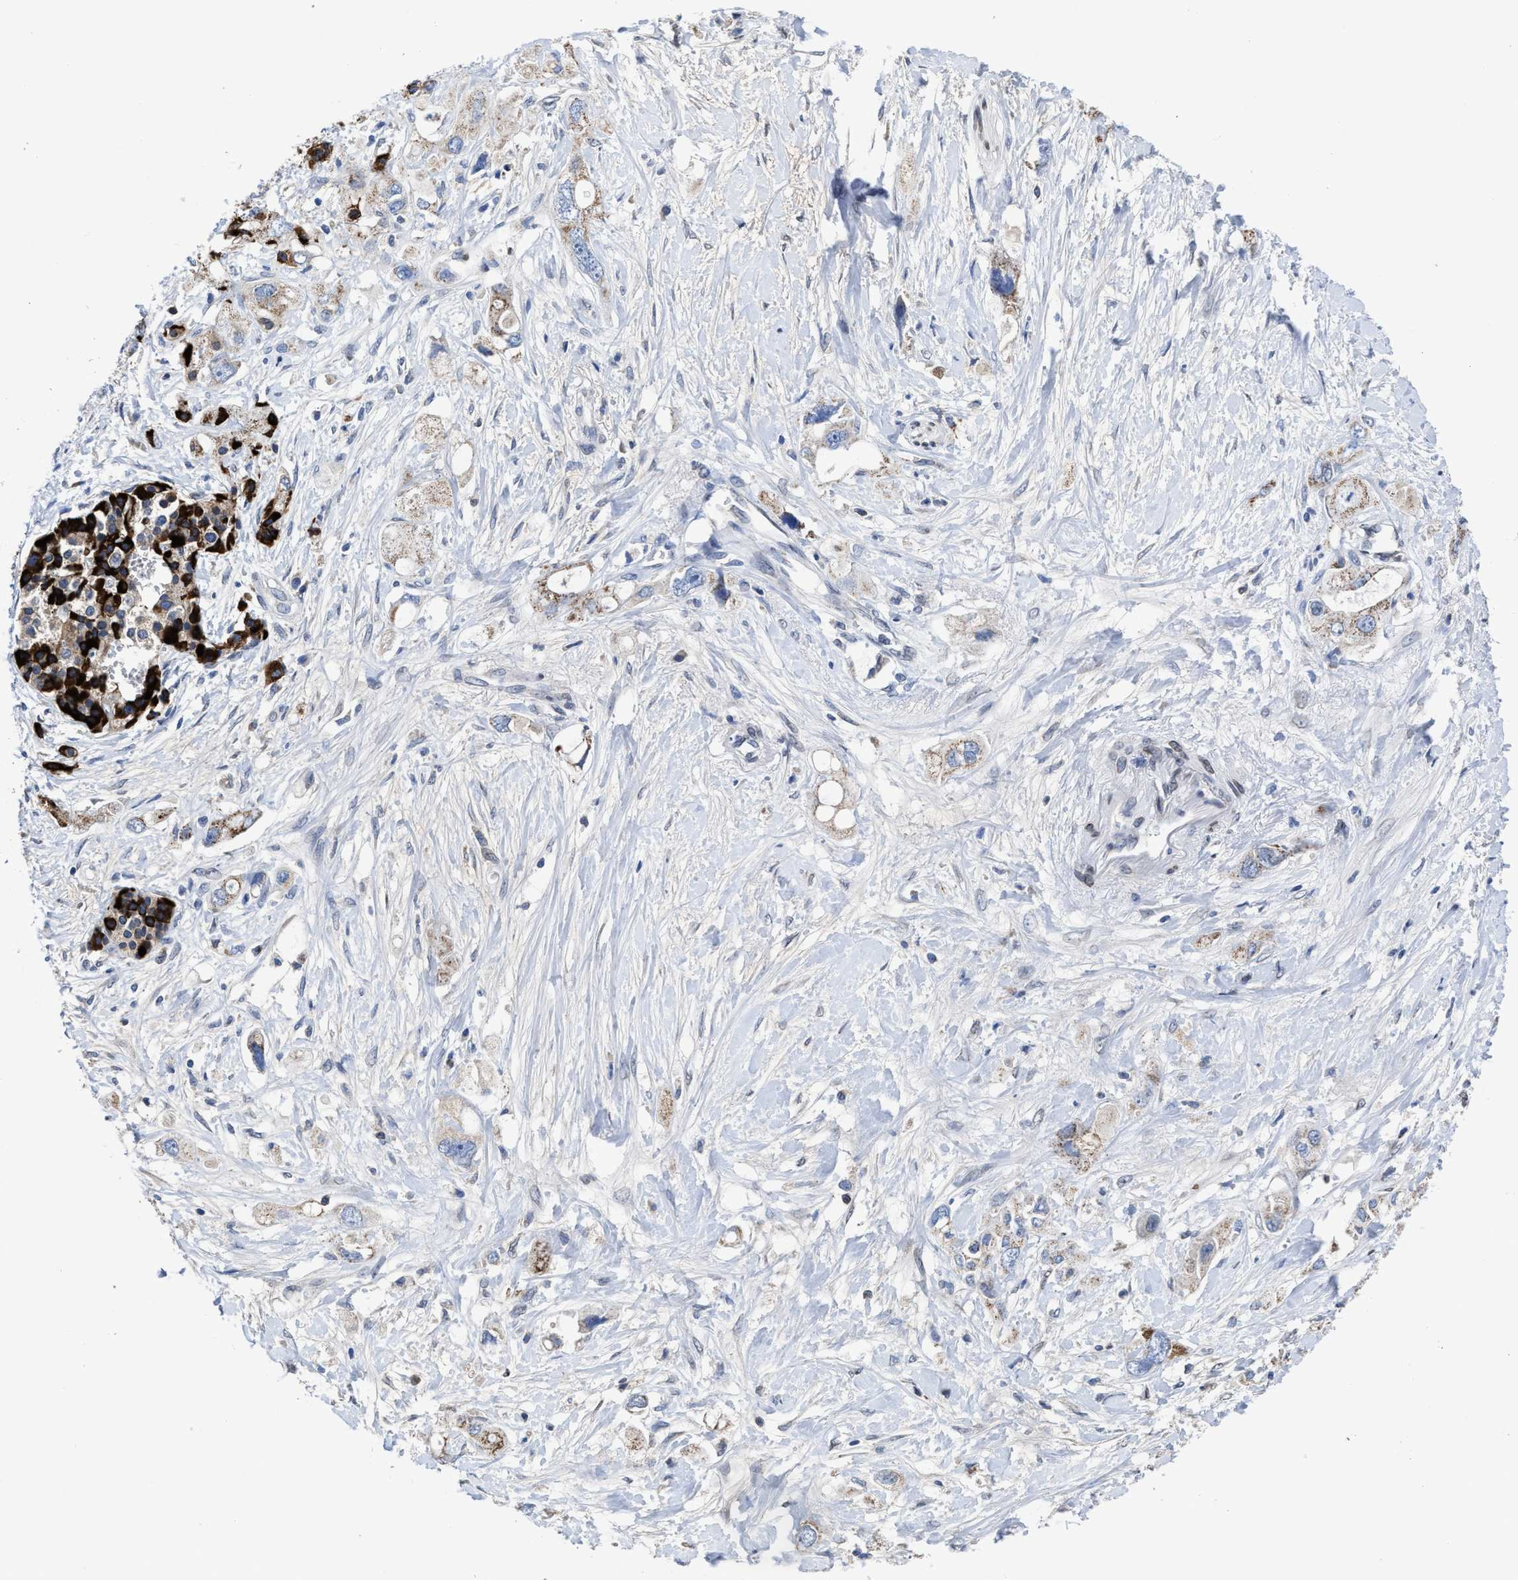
{"staining": {"intensity": "weak", "quantity": ">75%", "location": "cytoplasmic/membranous"}, "tissue": "pancreatic cancer", "cell_type": "Tumor cells", "image_type": "cancer", "snomed": [{"axis": "morphology", "description": "Adenocarcinoma, NOS"}, {"axis": "topography", "description": "Pancreas"}], "caption": "The histopathology image demonstrates staining of pancreatic cancer, revealing weak cytoplasmic/membranous protein staining (brown color) within tumor cells.", "gene": "CACNA1D", "patient": {"sex": "female", "age": 56}}